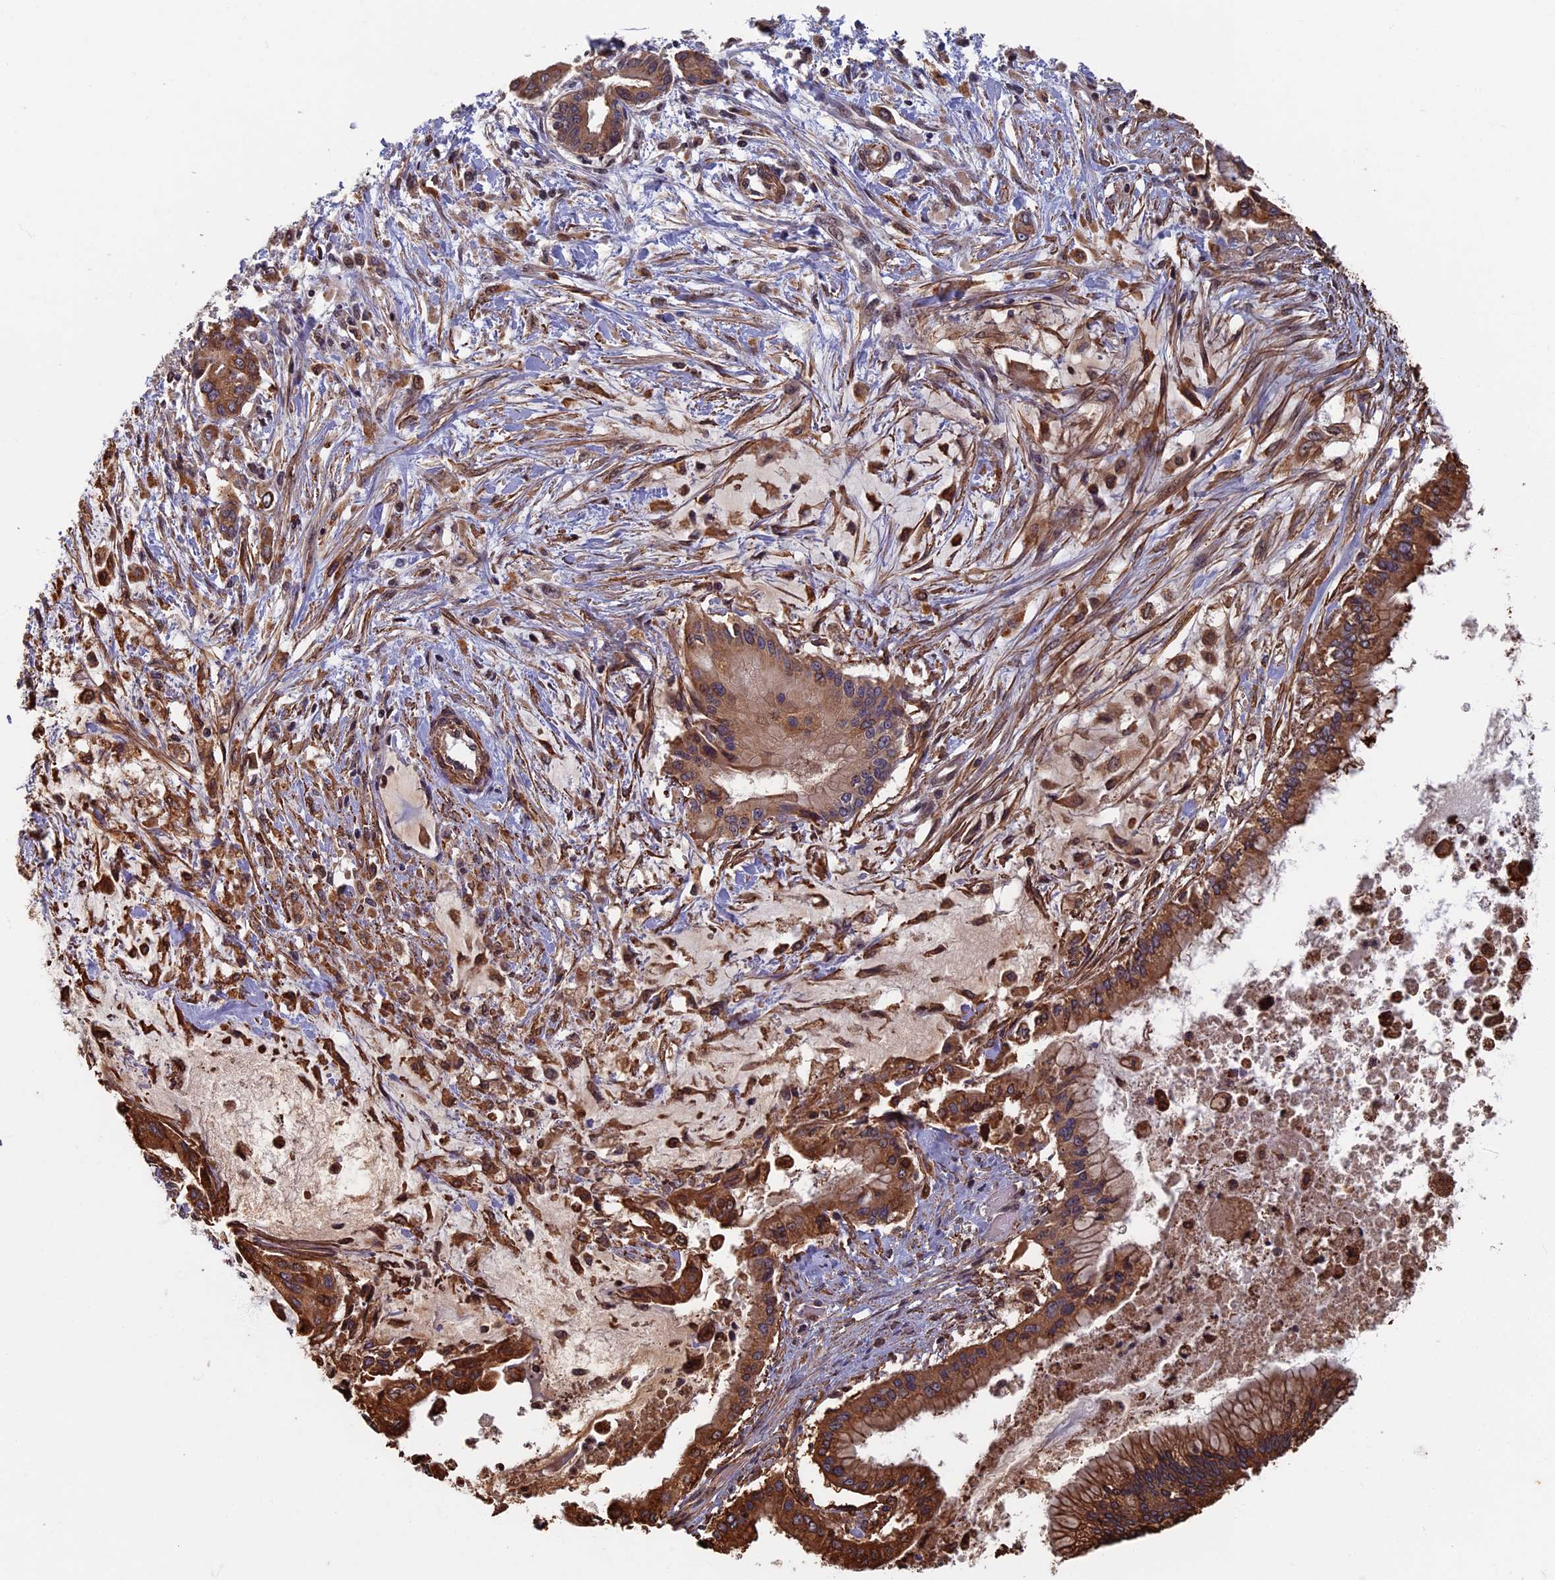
{"staining": {"intensity": "moderate", "quantity": ">75%", "location": "cytoplasmic/membranous"}, "tissue": "pancreatic cancer", "cell_type": "Tumor cells", "image_type": "cancer", "snomed": [{"axis": "morphology", "description": "Adenocarcinoma, NOS"}, {"axis": "topography", "description": "Pancreas"}], "caption": "The histopathology image exhibits a brown stain indicating the presence of a protein in the cytoplasmic/membranous of tumor cells in pancreatic cancer (adenocarcinoma).", "gene": "CTDP1", "patient": {"sex": "male", "age": 46}}